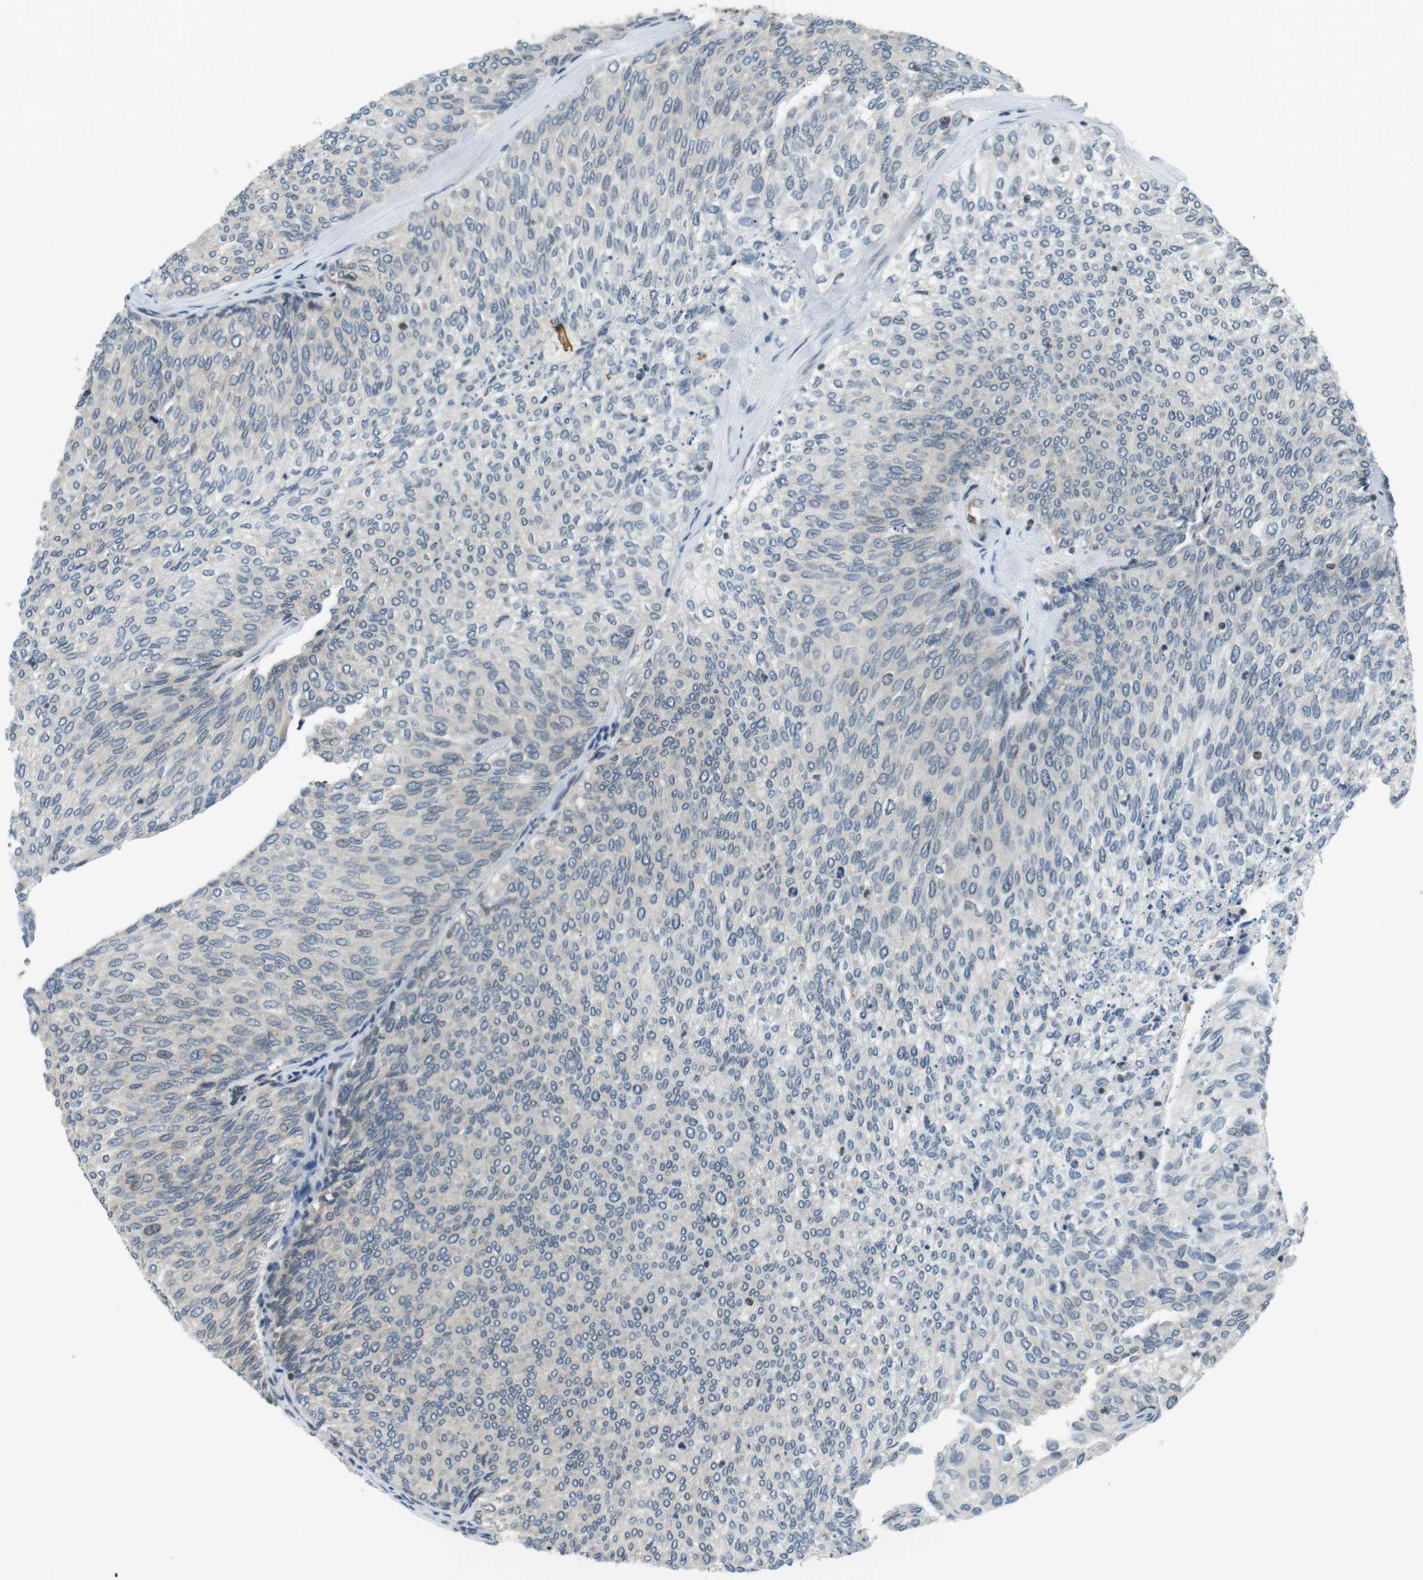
{"staining": {"intensity": "negative", "quantity": "none", "location": "none"}, "tissue": "urothelial cancer", "cell_type": "Tumor cells", "image_type": "cancer", "snomed": [{"axis": "morphology", "description": "Urothelial carcinoma, Low grade"}, {"axis": "topography", "description": "Urinary bladder"}], "caption": "Immunohistochemistry (IHC) image of human urothelial carcinoma (low-grade) stained for a protein (brown), which reveals no staining in tumor cells.", "gene": "TMX4", "patient": {"sex": "female", "age": 79}}